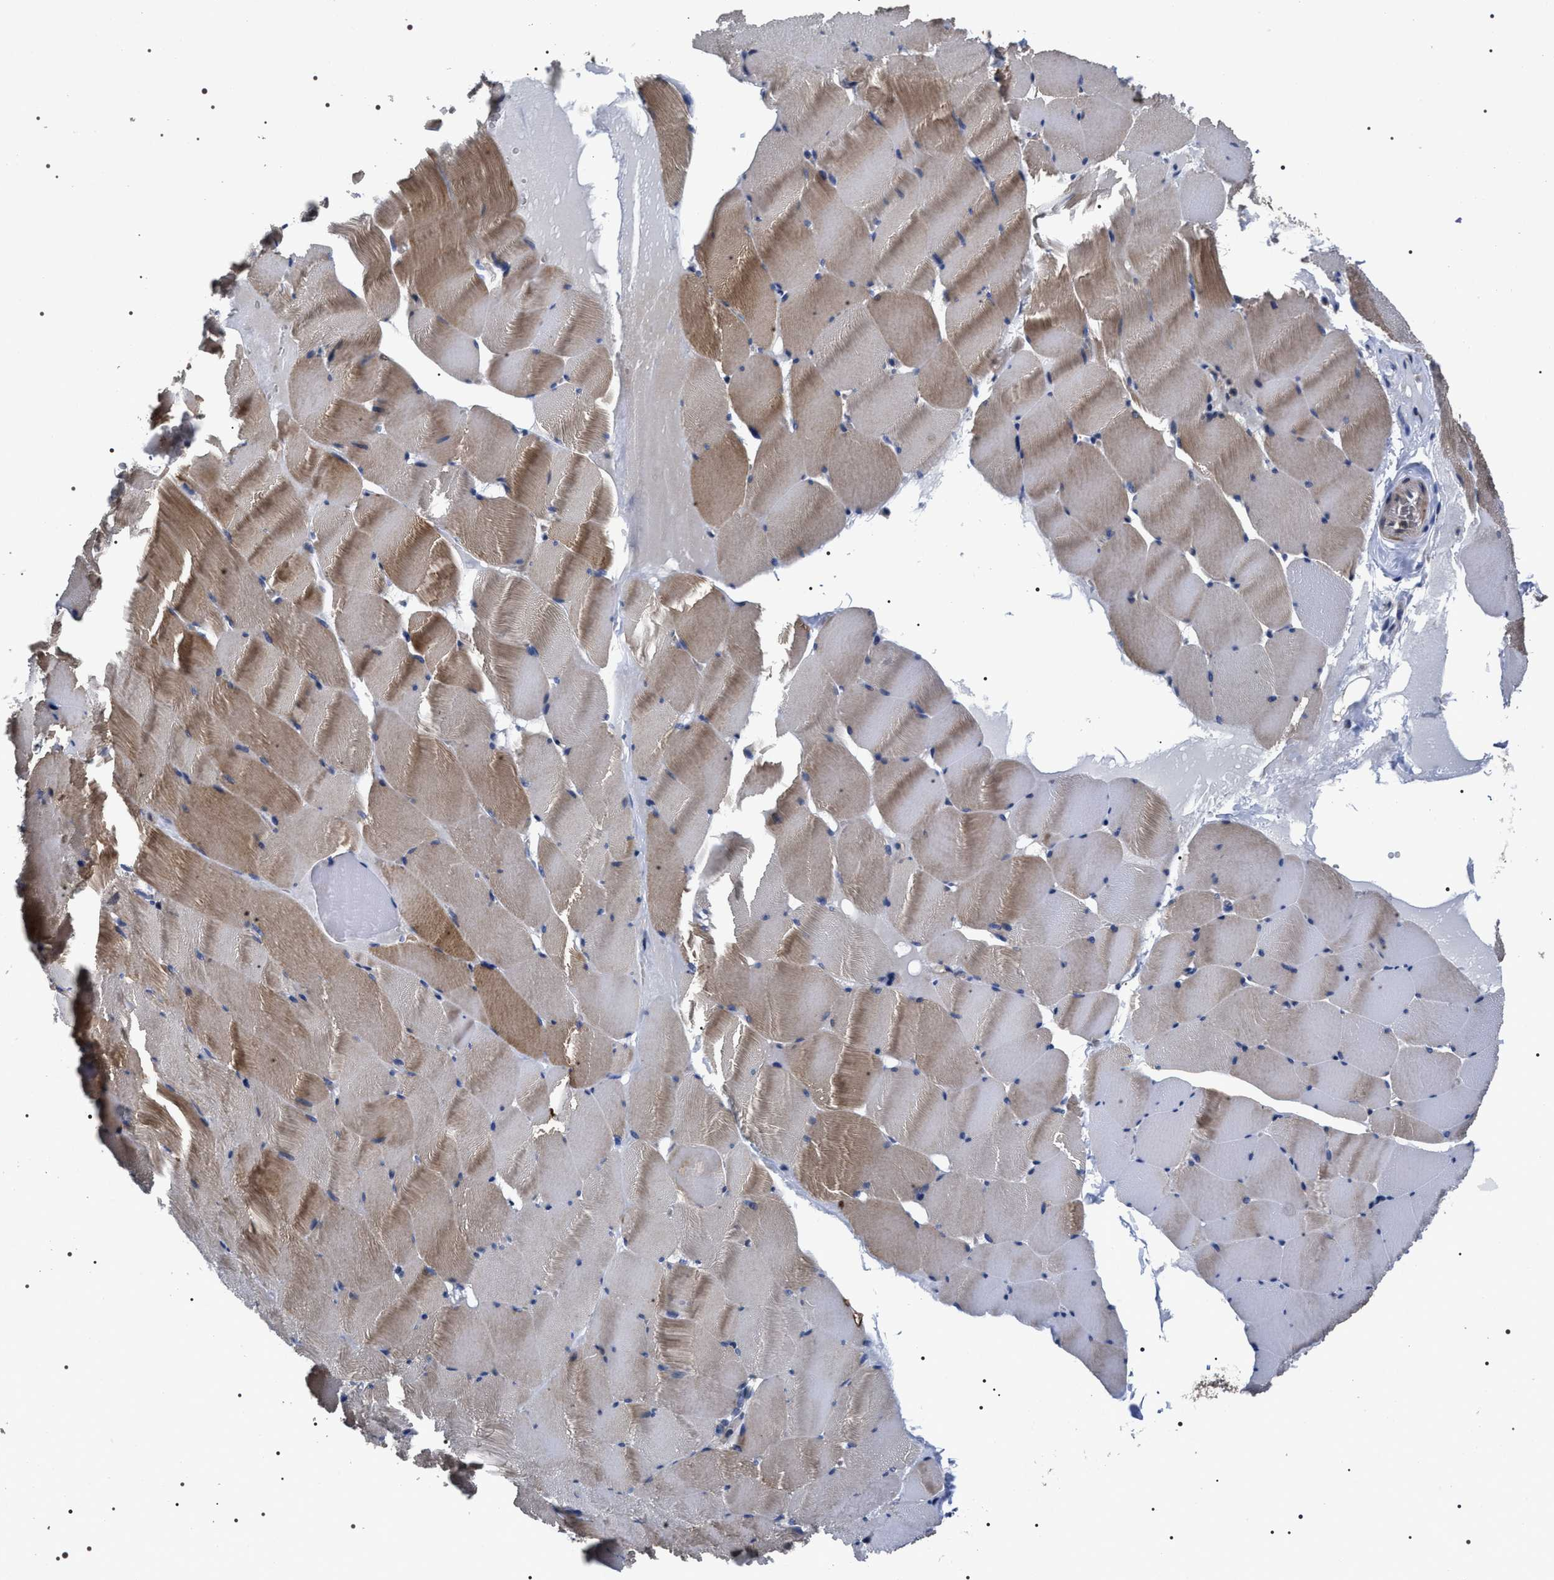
{"staining": {"intensity": "moderate", "quantity": ">75%", "location": "cytoplasmic/membranous"}, "tissue": "skeletal muscle", "cell_type": "Myocytes", "image_type": "normal", "snomed": [{"axis": "morphology", "description": "Normal tissue, NOS"}, {"axis": "topography", "description": "Skeletal muscle"}], "caption": "Immunohistochemical staining of benign skeletal muscle exhibits >75% levels of moderate cytoplasmic/membranous protein expression in approximately >75% of myocytes.", "gene": "MIS18A", "patient": {"sex": "male", "age": 62}}